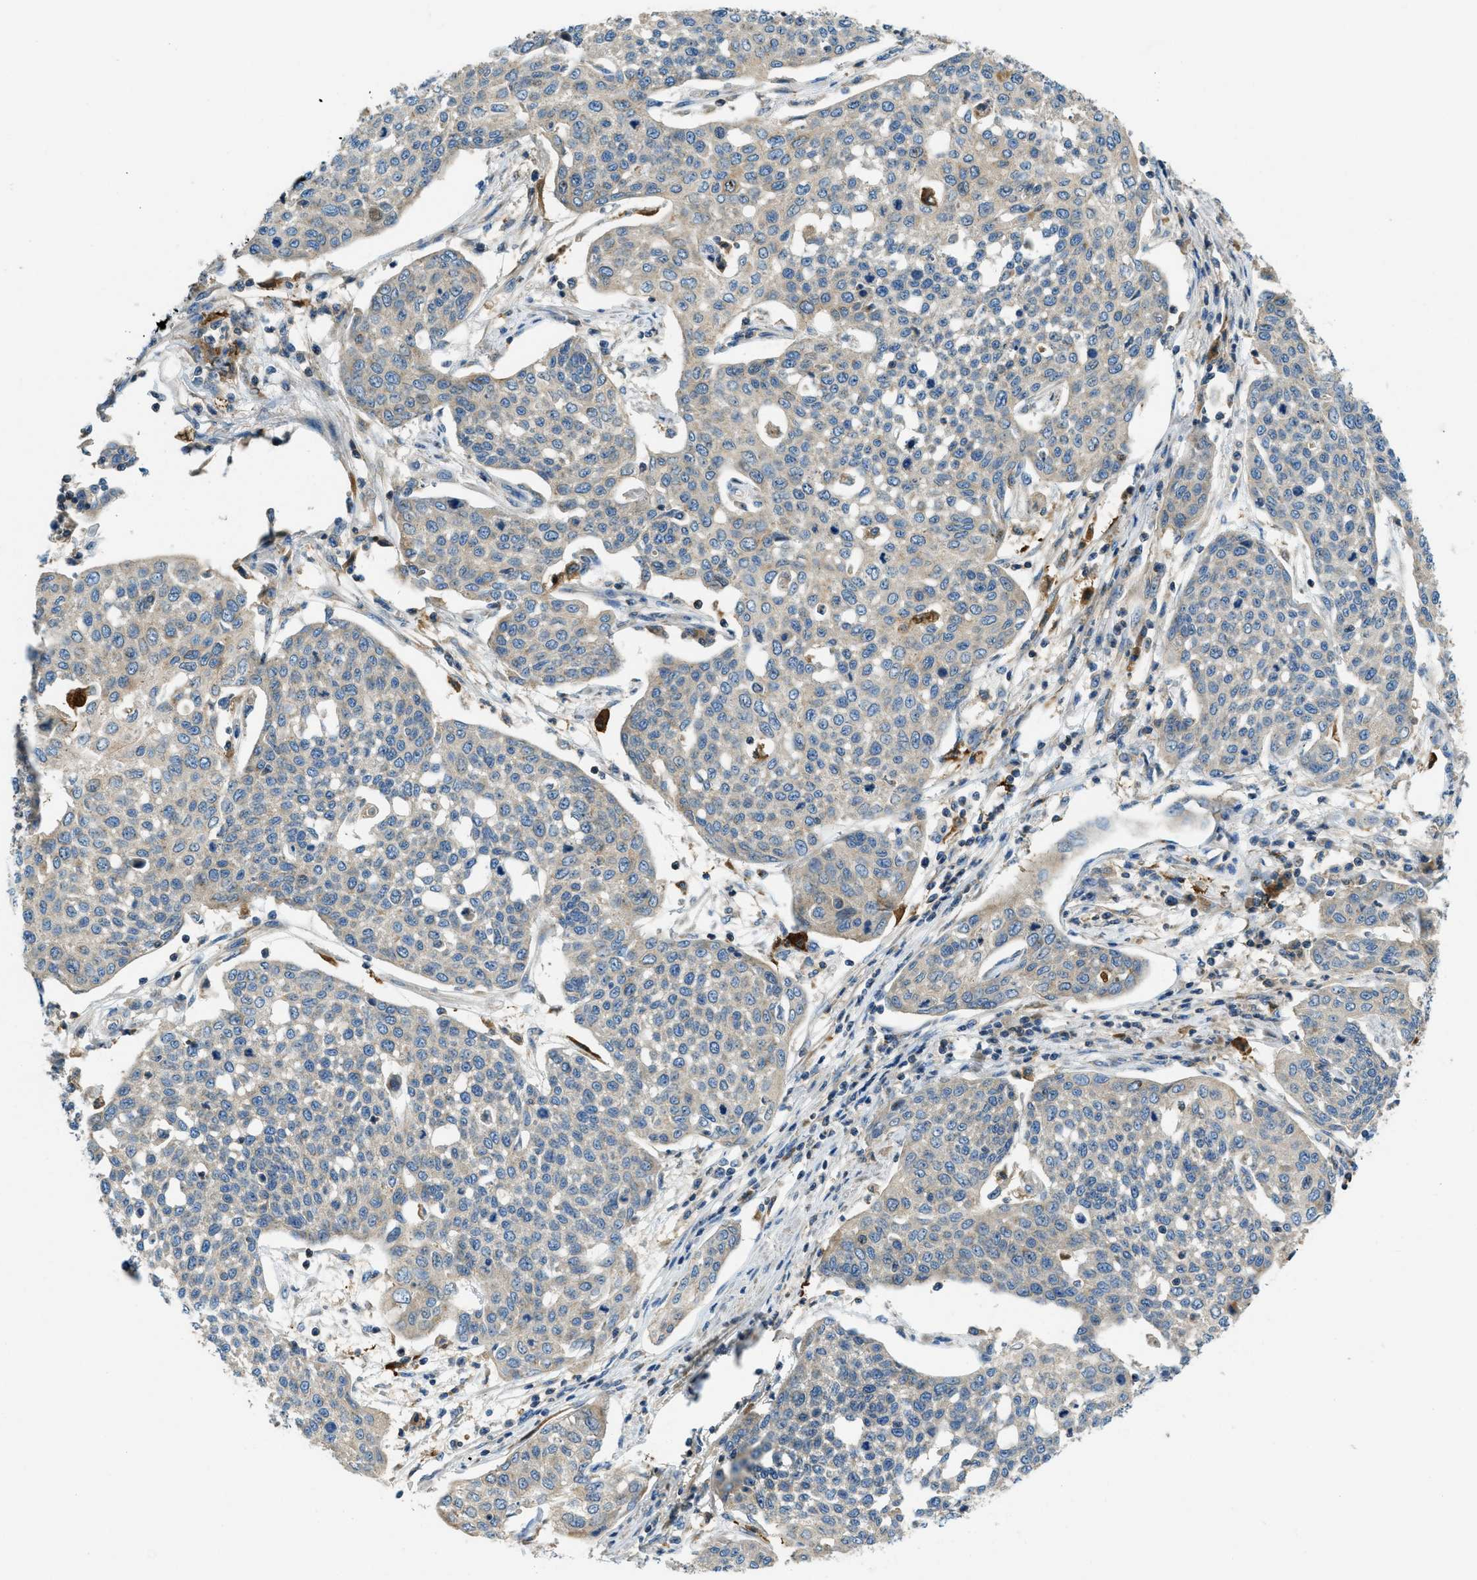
{"staining": {"intensity": "weak", "quantity": "<25%", "location": "cytoplasmic/membranous"}, "tissue": "cervical cancer", "cell_type": "Tumor cells", "image_type": "cancer", "snomed": [{"axis": "morphology", "description": "Squamous cell carcinoma, NOS"}, {"axis": "topography", "description": "Cervix"}], "caption": "The photomicrograph displays no staining of tumor cells in squamous cell carcinoma (cervical).", "gene": "RFFL", "patient": {"sex": "female", "age": 34}}